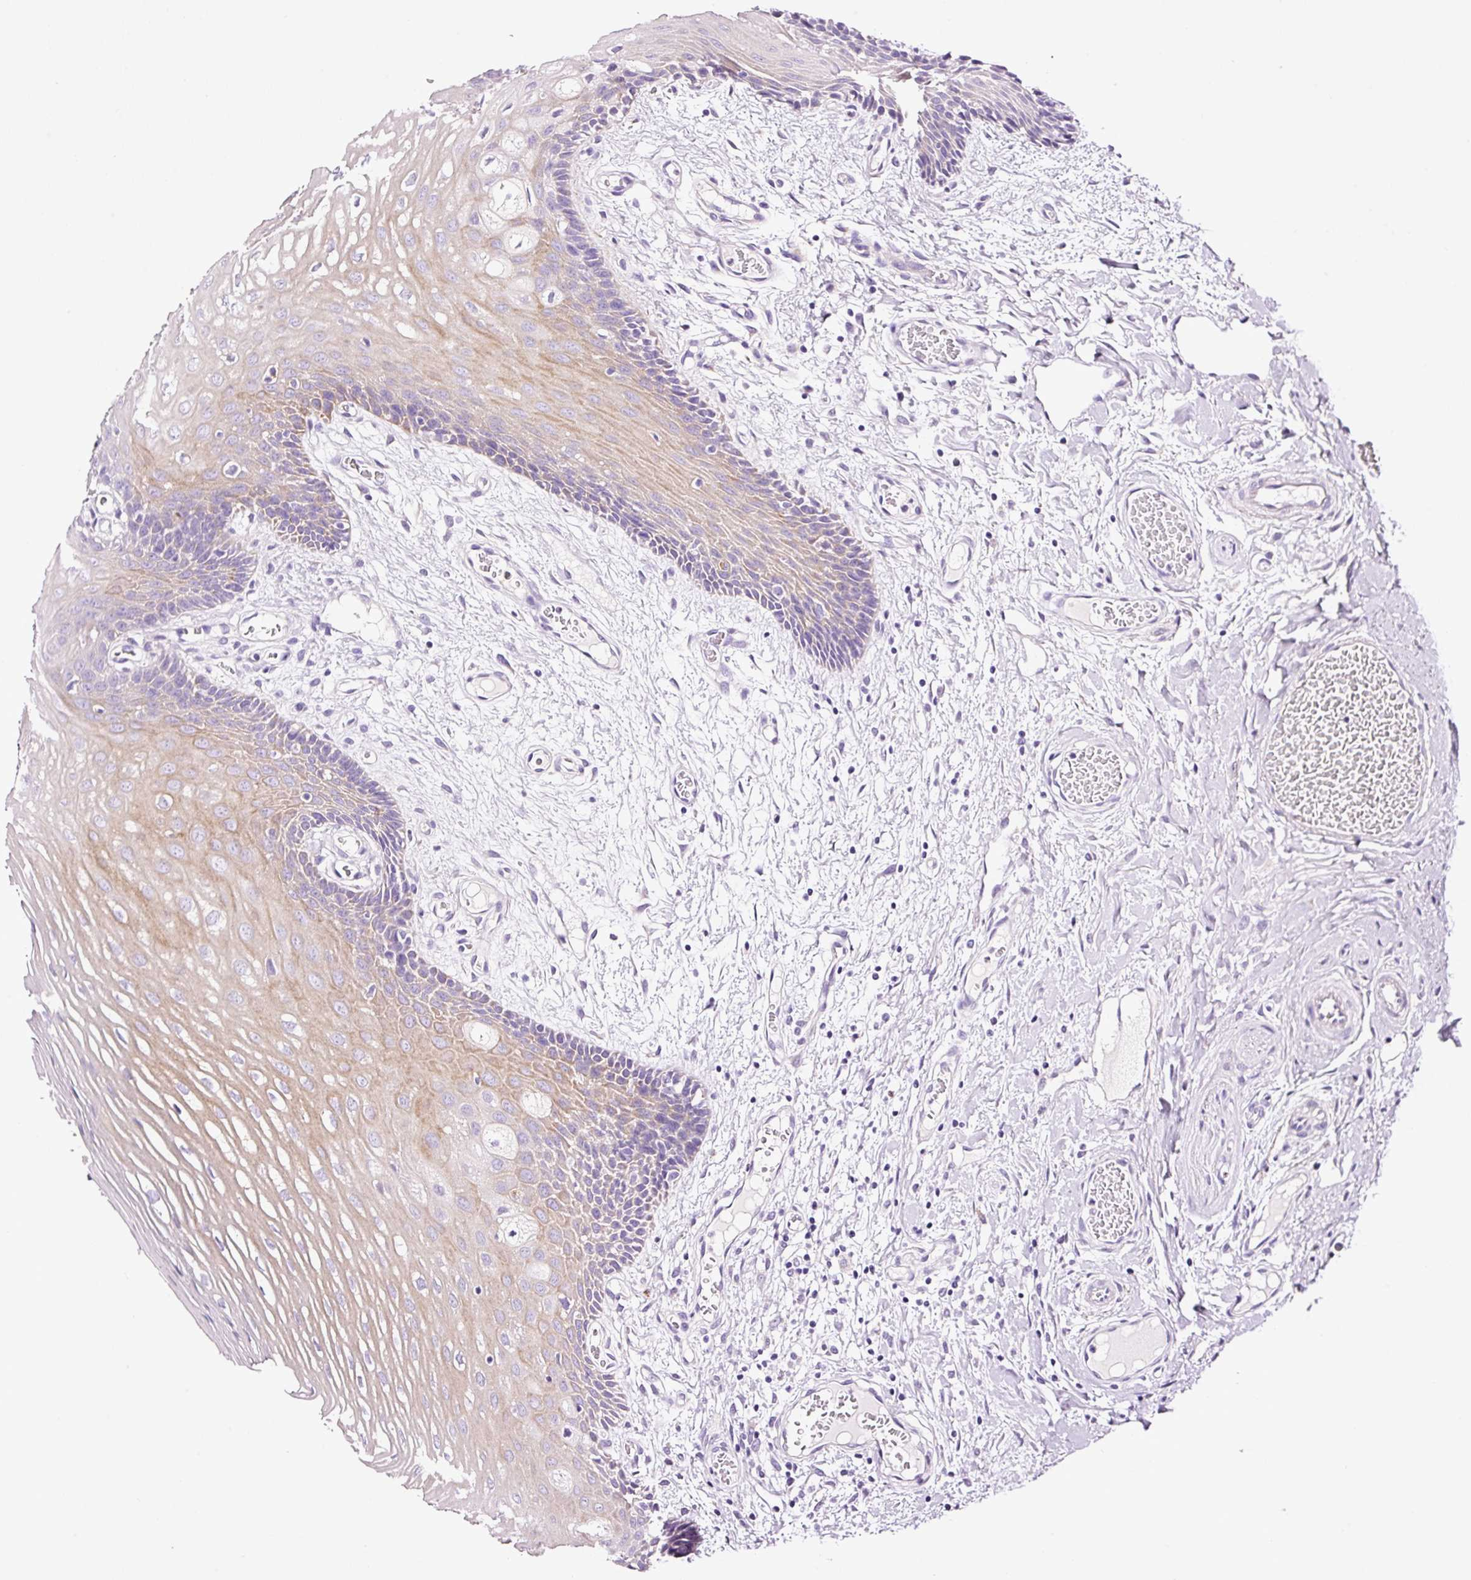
{"staining": {"intensity": "moderate", "quantity": "<25%", "location": "cytoplasmic/membranous"}, "tissue": "oral mucosa", "cell_type": "Squamous epithelial cells", "image_type": "normal", "snomed": [{"axis": "morphology", "description": "Normal tissue, NOS"}, {"axis": "topography", "description": "Oral tissue"}, {"axis": "topography", "description": "Tounge, NOS"}], "caption": "Immunohistochemistry of unremarkable human oral mucosa demonstrates low levels of moderate cytoplasmic/membranous expression in approximately <25% of squamous epithelial cells.", "gene": "PAM", "patient": {"sex": "female", "age": 60}}